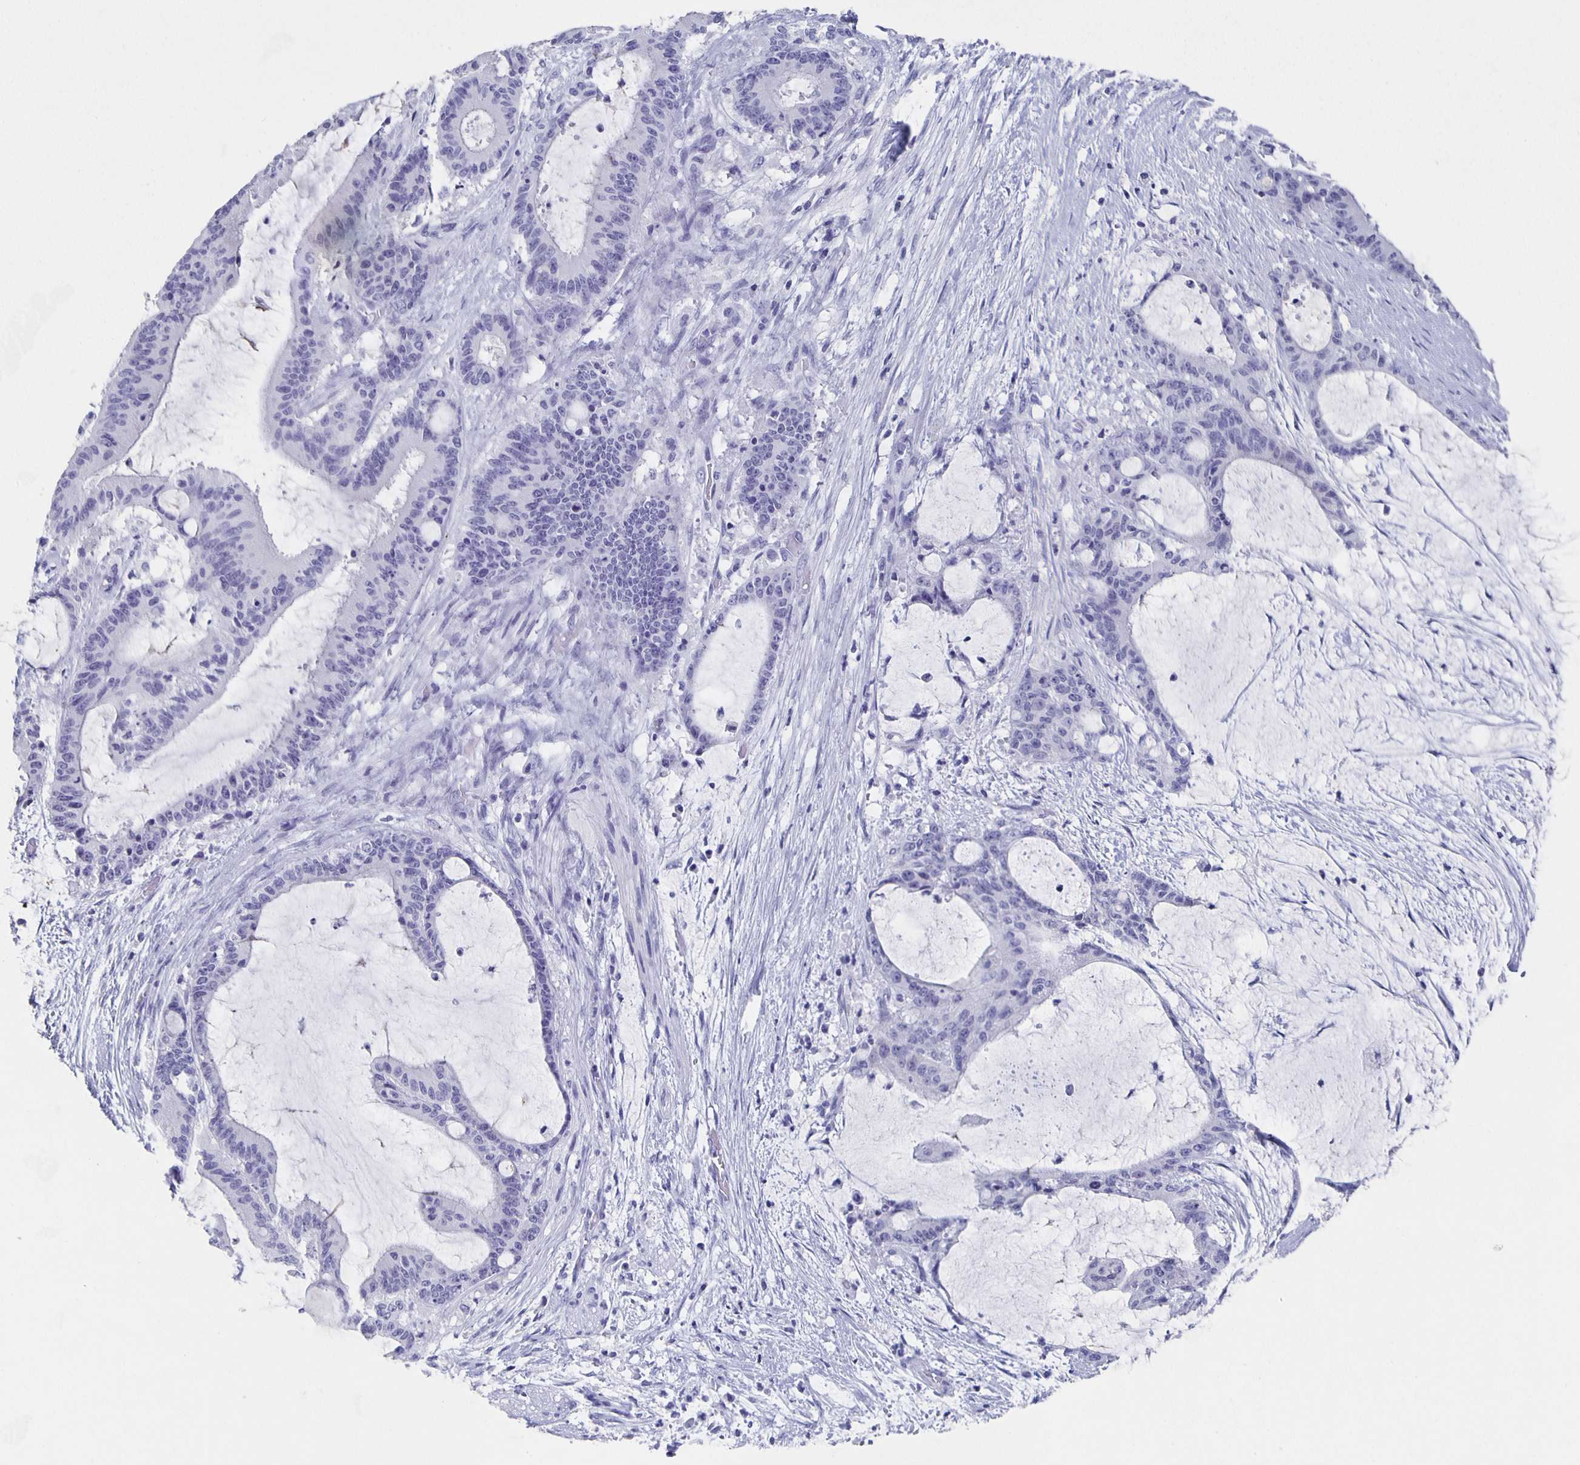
{"staining": {"intensity": "negative", "quantity": "none", "location": "none"}, "tissue": "liver cancer", "cell_type": "Tumor cells", "image_type": "cancer", "snomed": [{"axis": "morphology", "description": "Normal tissue, NOS"}, {"axis": "morphology", "description": "Cholangiocarcinoma"}, {"axis": "topography", "description": "Liver"}, {"axis": "topography", "description": "Peripheral nerve tissue"}], "caption": "Immunohistochemistry histopathology image of neoplastic tissue: cholangiocarcinoma (liver) stained with DAB (3,3'-diaminobenzidine) displays no significant protein expression in tumor cells.", "gene": "SLC34A2", "patient": {"sex": "female", "age": 73}}